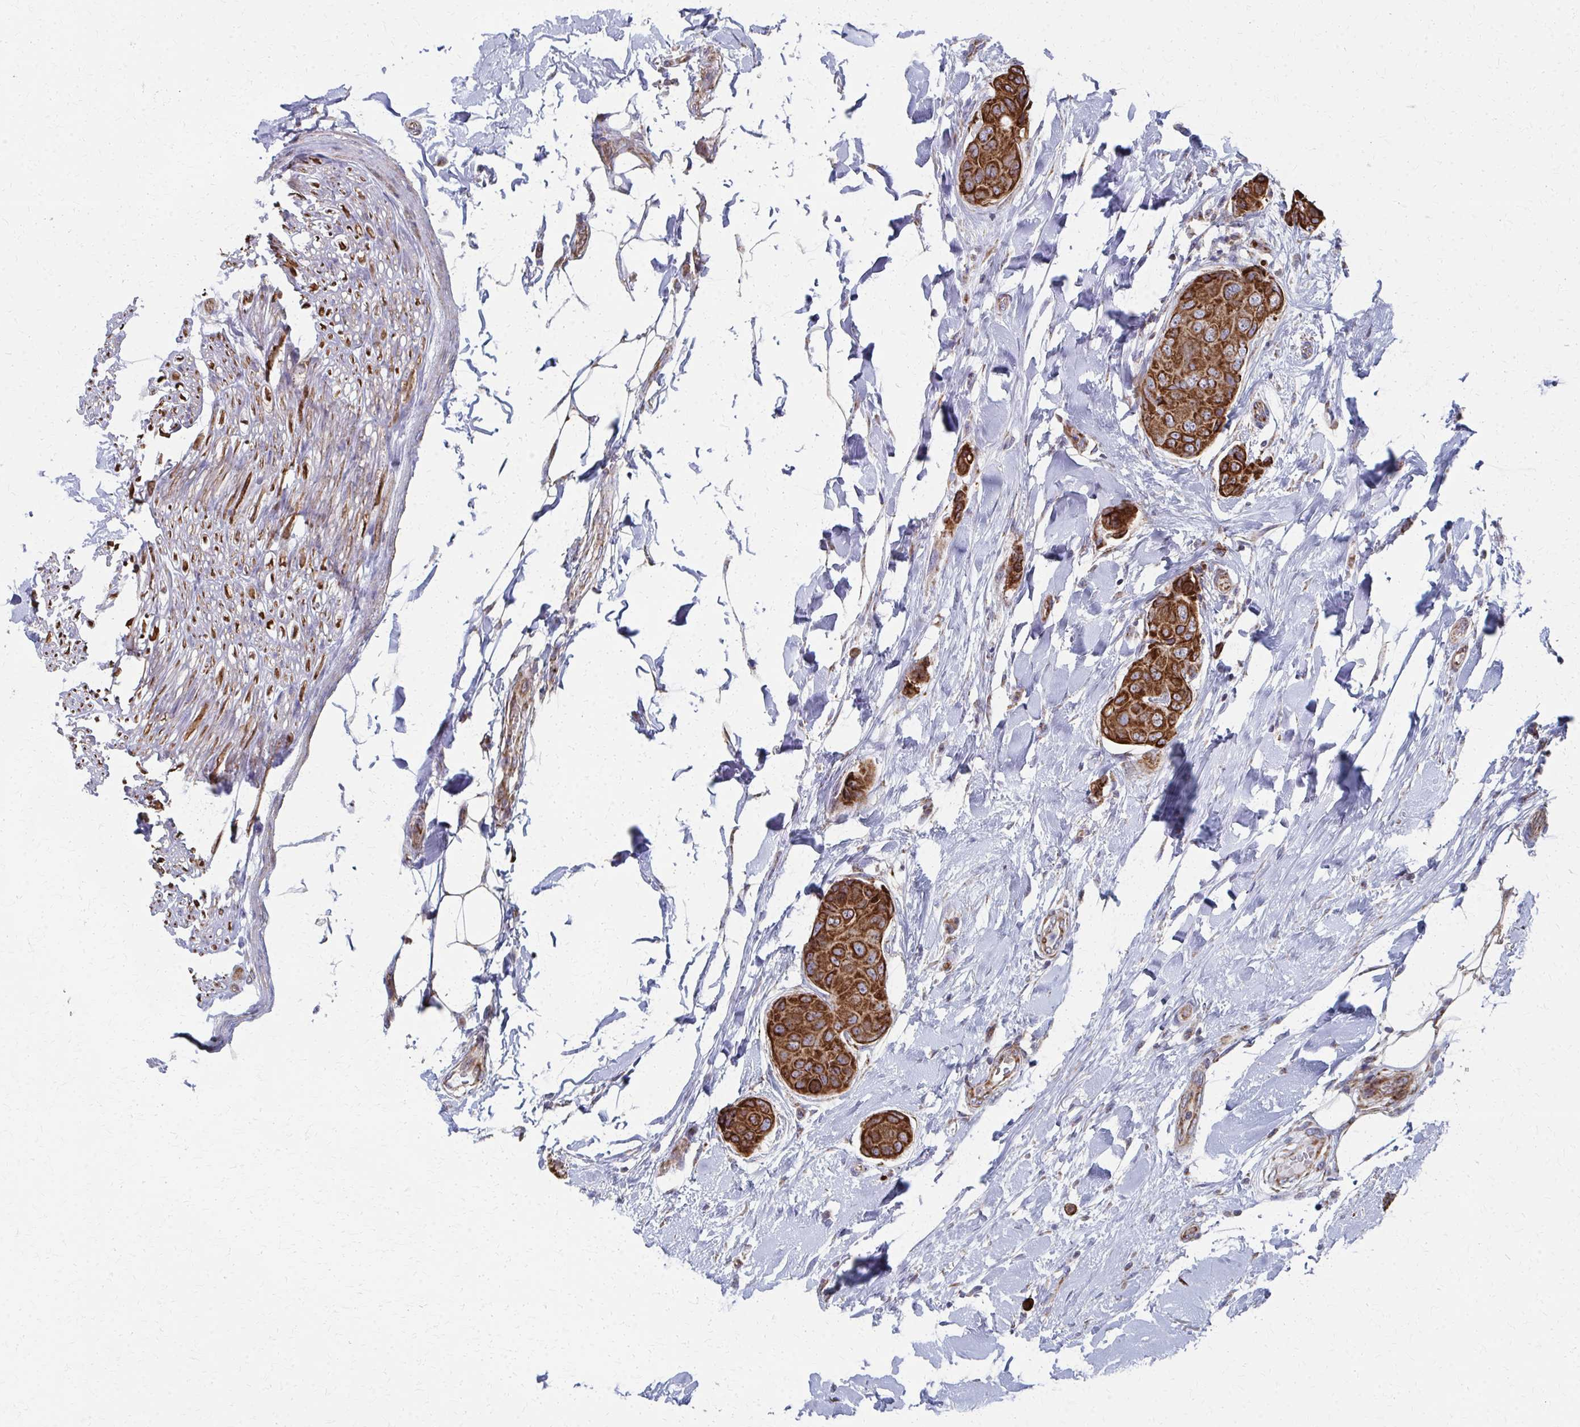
{"staining": {"intensity": "strong", "quantity": ">75%", "location": "cytoplasmic/membranous"}, "tissue": "breast cancer", "cell_type": "Tumor cells", "image_type": "cancer", "snomed": [{"axis": "morphology", "description": "Duct carcinoma"}, {"axis": "topography", "description": "Breast"}, {"axis": "topography", "description": "Lymph node"}], "caption": "The image displays immunohistochemical staining of breast cancer. There is strong cytoplasmic/membranous staining is present in approximately >75% of tumor cells.", "gene": "FAHD1", "patient": {"sex": "female", "age": 80}}